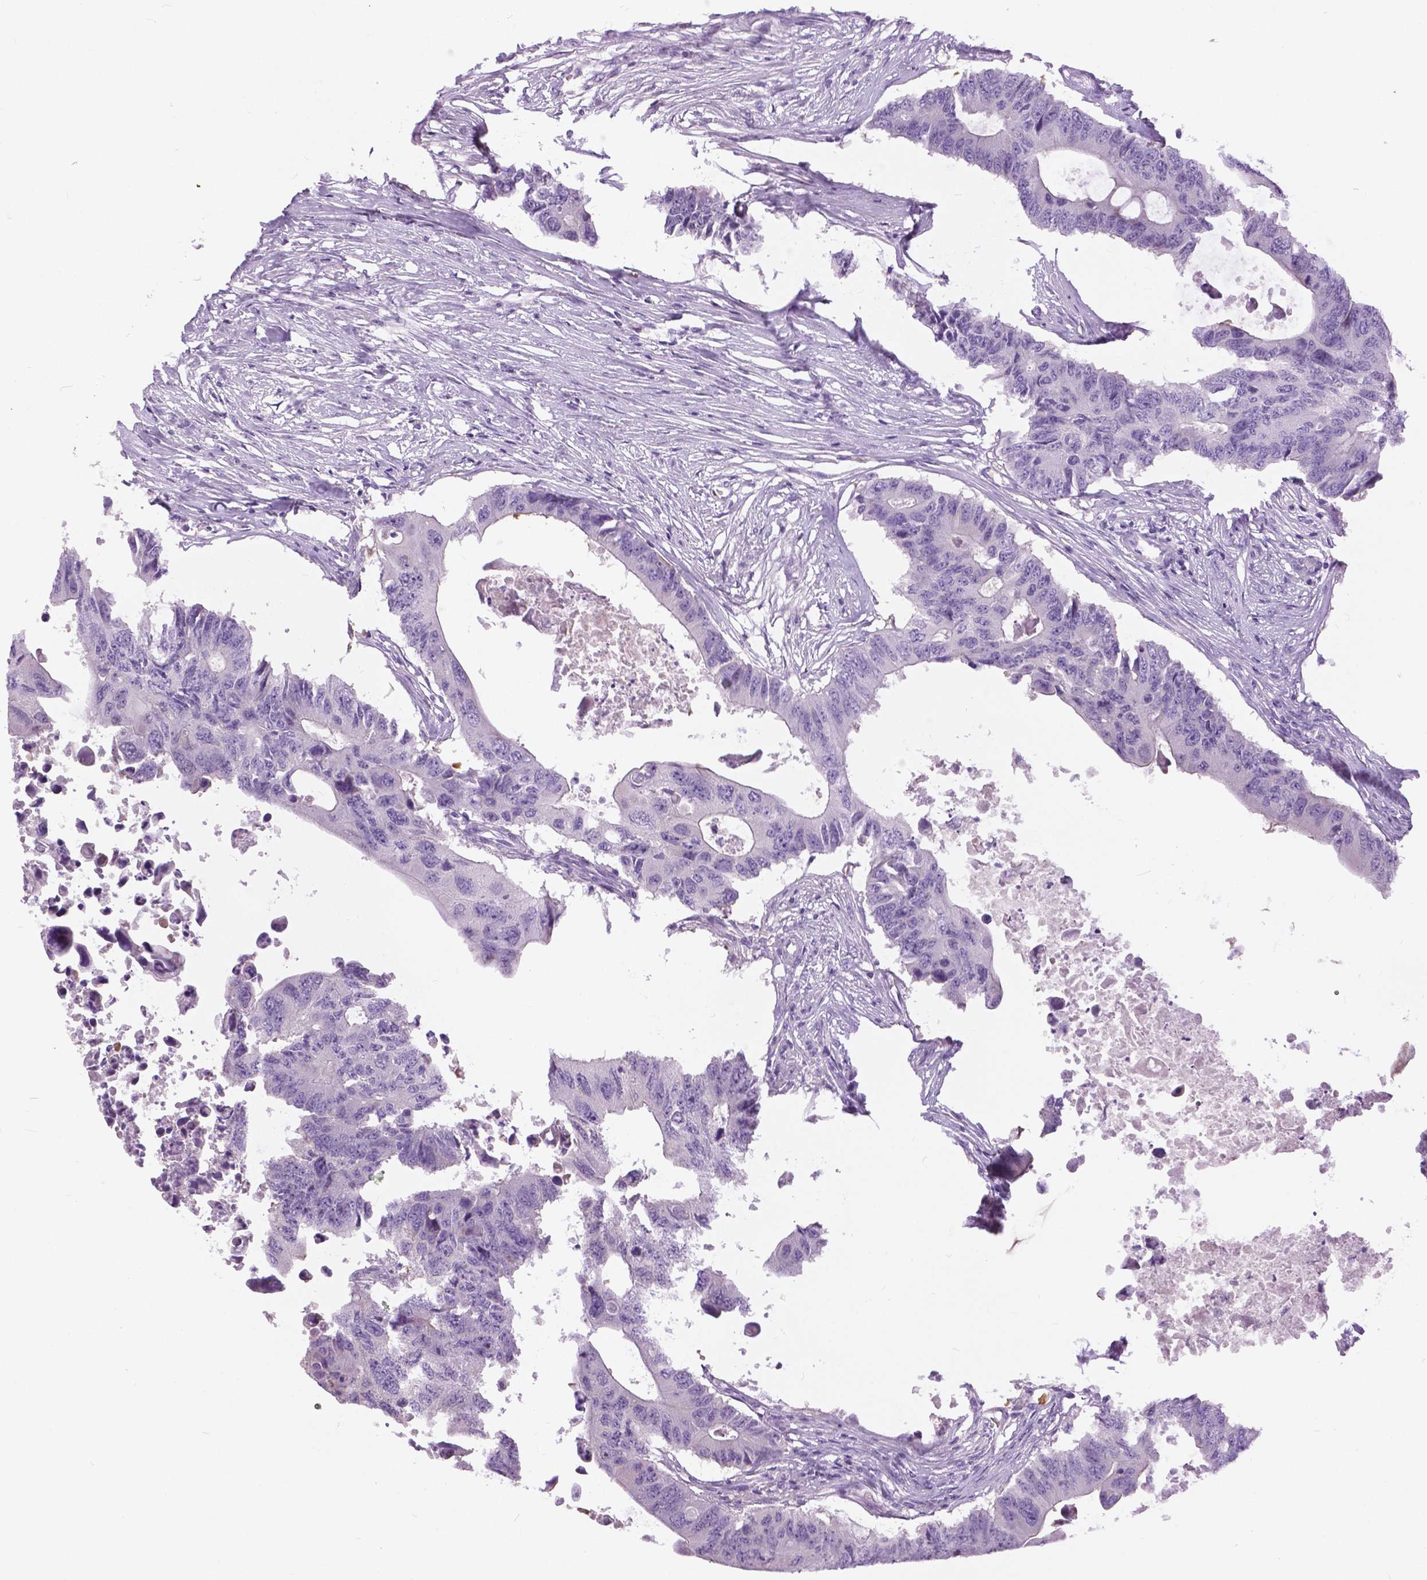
{"staining": {"intensity": "negative", "quantity": "none", "location": "none"}, "tissue": "colorectal cancer", "cell_type": "Tumor cells", "image_type": "cancer", "snomed": [{"axis": "morphology", "description": "Adenocarcinoma, NOS"}, {"axis": "topography", "description": "Colon"}], "caption": "Immunohistochemistry photomicrograph of adenocarcinoma (colorectal) stained for a protein (brown), which exhibits no staining in tumor cells.", "gene": "TP53TG5", "patient": {"sex": "male", "age": 71}}